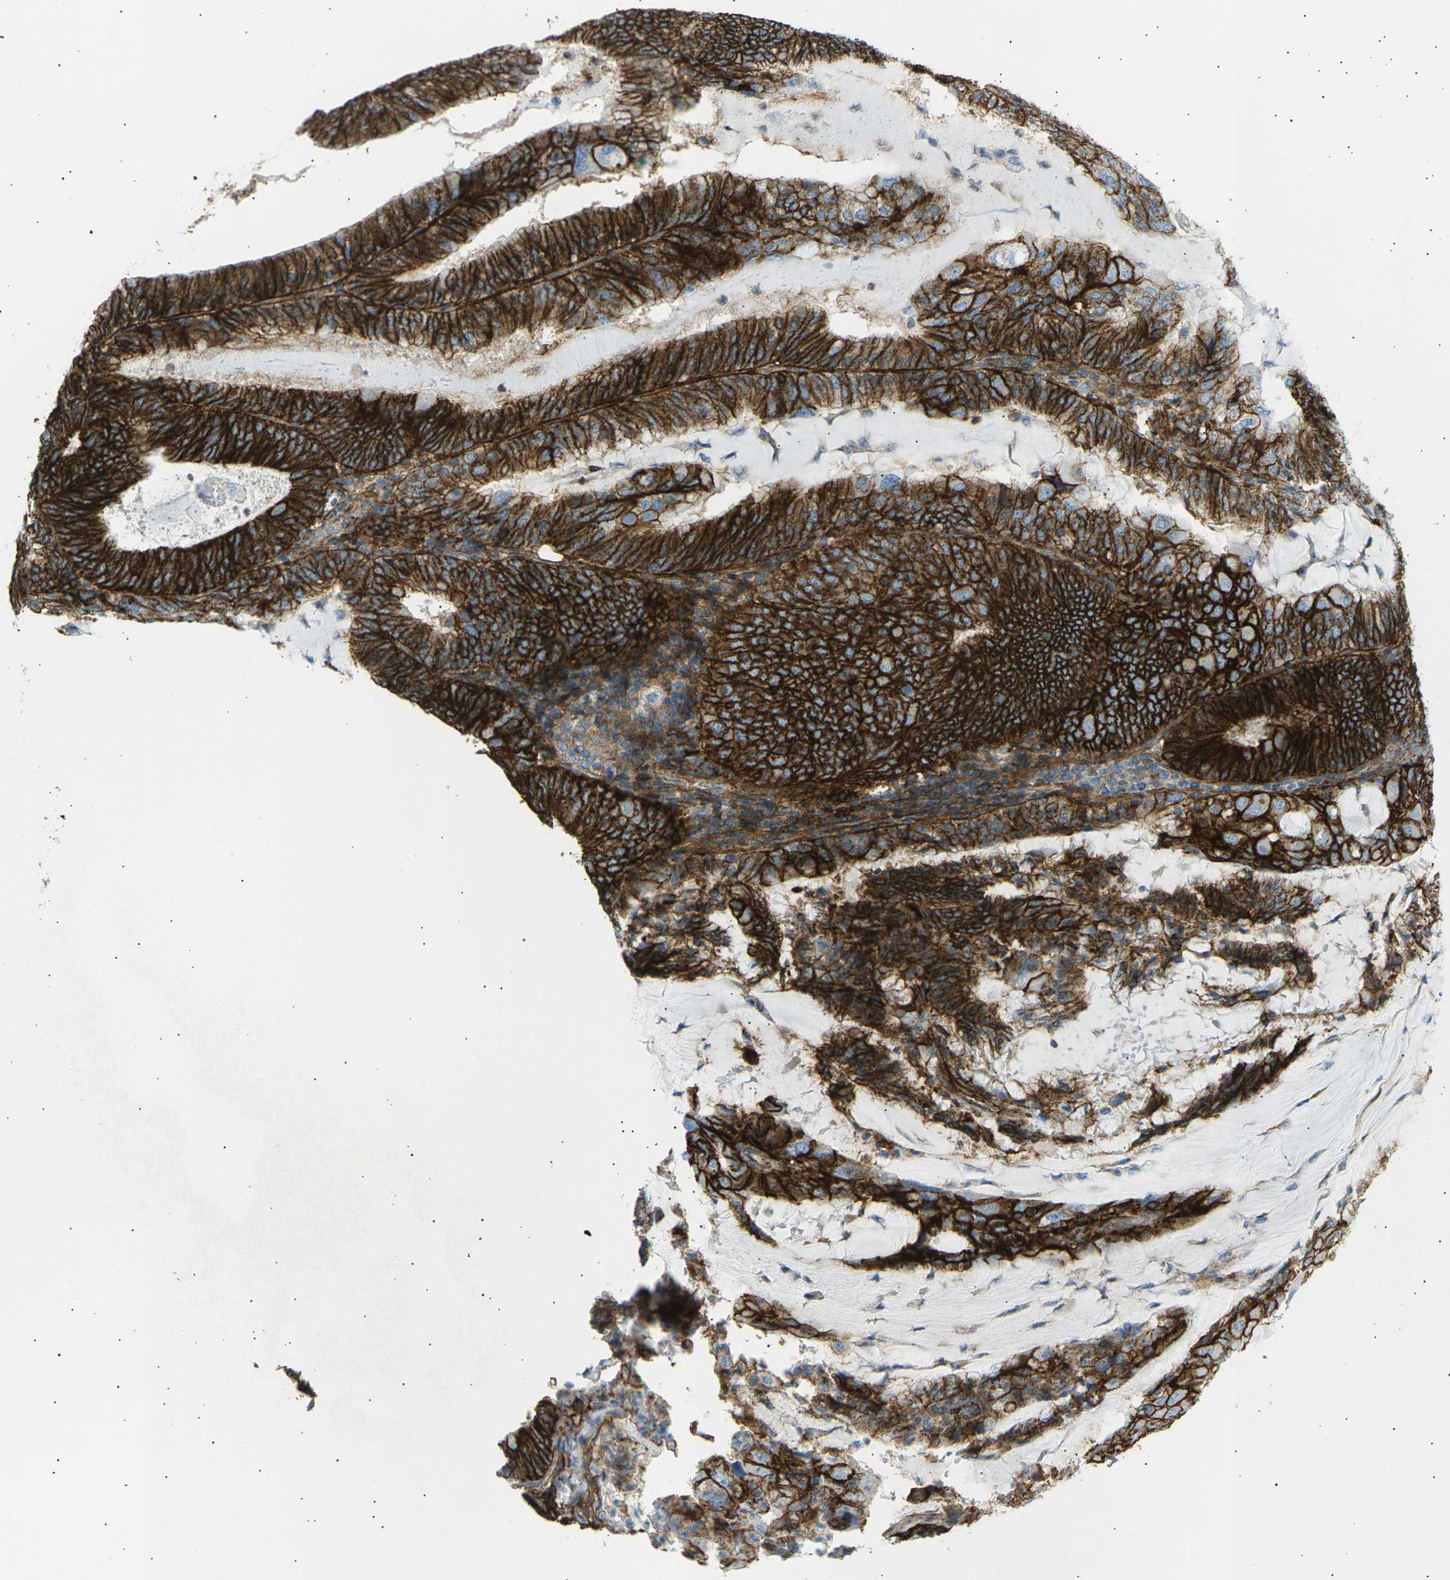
{"staining": {"intensity": "strong", "quantity": ">75%", "location": "cytoplasmic/membranous"}, "tissue": "endometrial cancer", "cell_type": "Tumor cells", "image_type": "cancer", "snomed": [{"axis": "morphology", "description": "Adenocarcinoma, NOS"}, {"axis": "topography", "description": "Endometrium"}], "caption": "IHC histopathology image of adenocarcinoma (endometrial) stained for a protein (brown), which shows high levels of strong cytoplasmic/membranous positivity in about >75% of tumor cells.", "gene": "ATP2B4", "patient": {"sex": "female", "age": 81}}